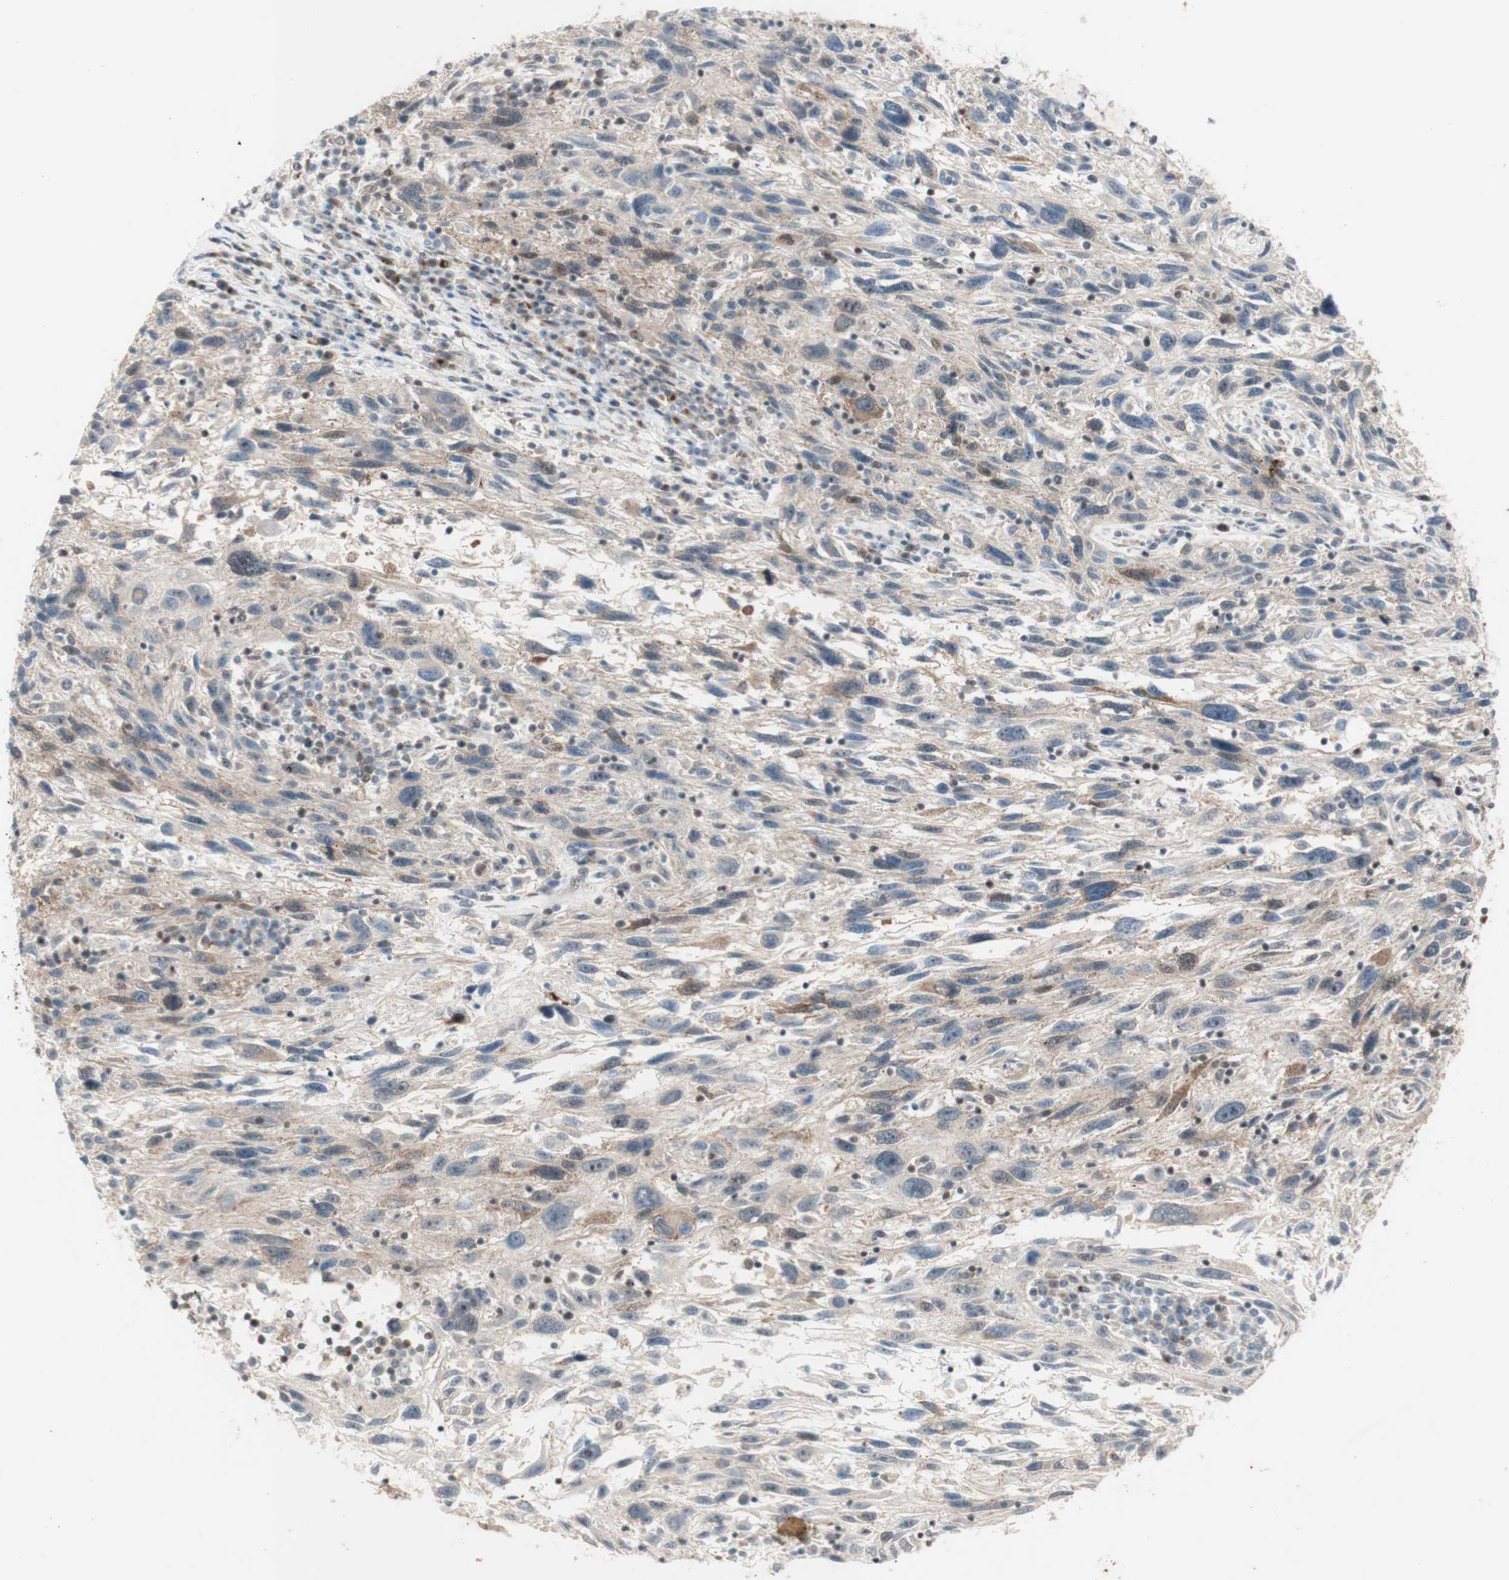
{"staining": {"intensity": "moderate", "quantity": ">75%", "location": "cytoplasmic/membranous"}, "tissue": "melanoma", "cell_type": "Tumor cells", "image_type": "cancer", "snomed": [{"axis": "morphology", "description": "Malignant melanoma, NOS"}, {"axis": "topography", "description": "Skin"}], "caption": "IHC (DAB (3,3'-diaminobenzidine)) staining of melanoma shows moderate cytoplasmic/membranous protein staining in approximately >75% of tumor cells.", "gene": "CYLD", "patient": {"sex": "male", "age": 53}}